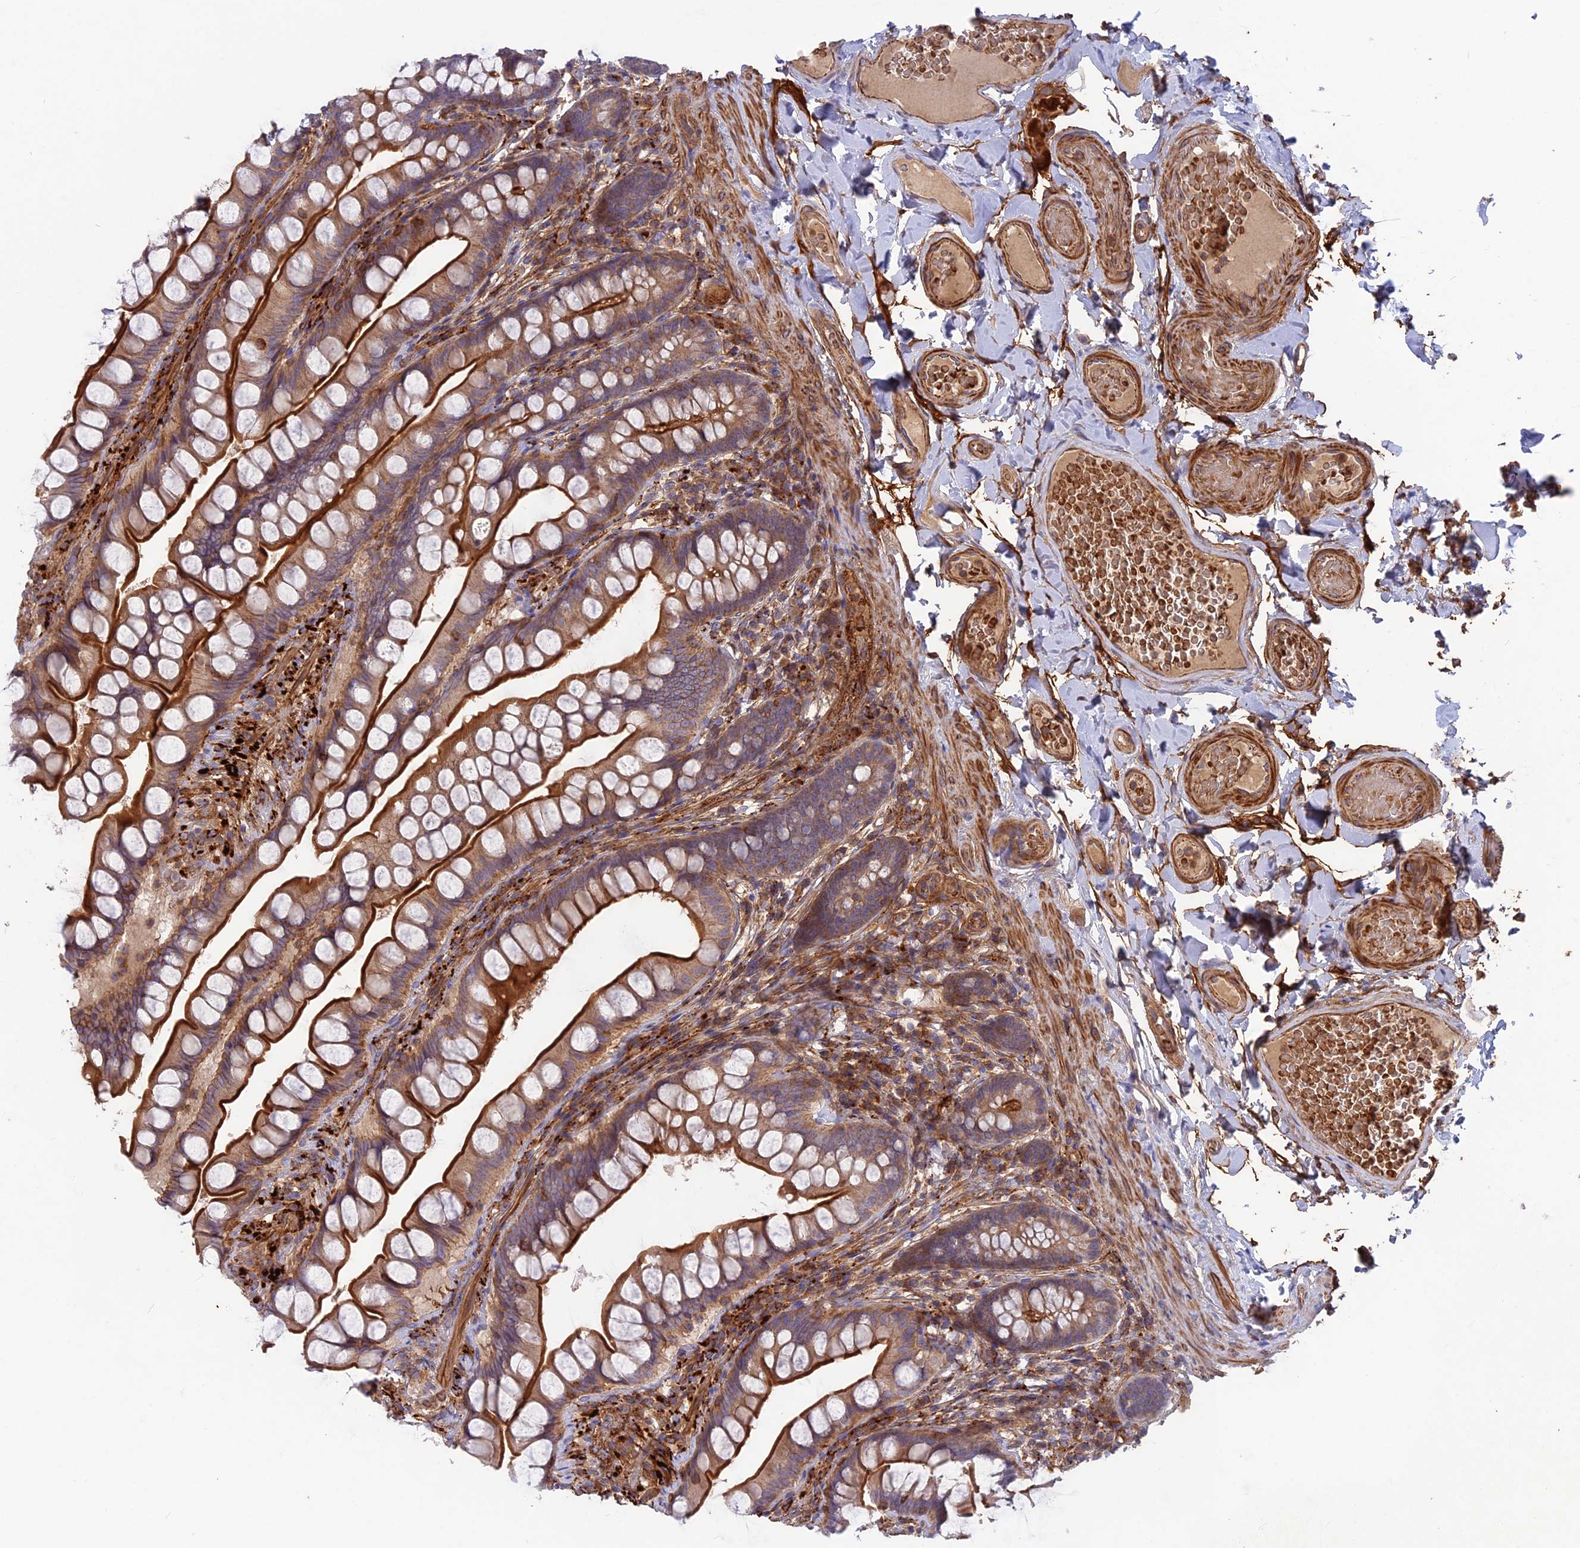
{"staining": {"intensity": "strong", "quantity": "25%-75%", "location": "cytoplasmic/membranous"}, "tissue": "small intestine", "cell_type": "Glandular cells", "image_type": "normal", "snomed": [{"axis": "morphology", "description": "Normal tissue, NOS"}, {"axis": "topography", "description": "Small intestine"}], "caption": "Protein expression analysis of normal human small intestine reveals strong cytoplasmic/membranous expression in about 25%-75% of glandular cells. Immunohistochemistry stains the protein in brown and the nuclei are stained blue.", "gene": "CPNE7", "patient": {"sex": "male", "age": 70}}